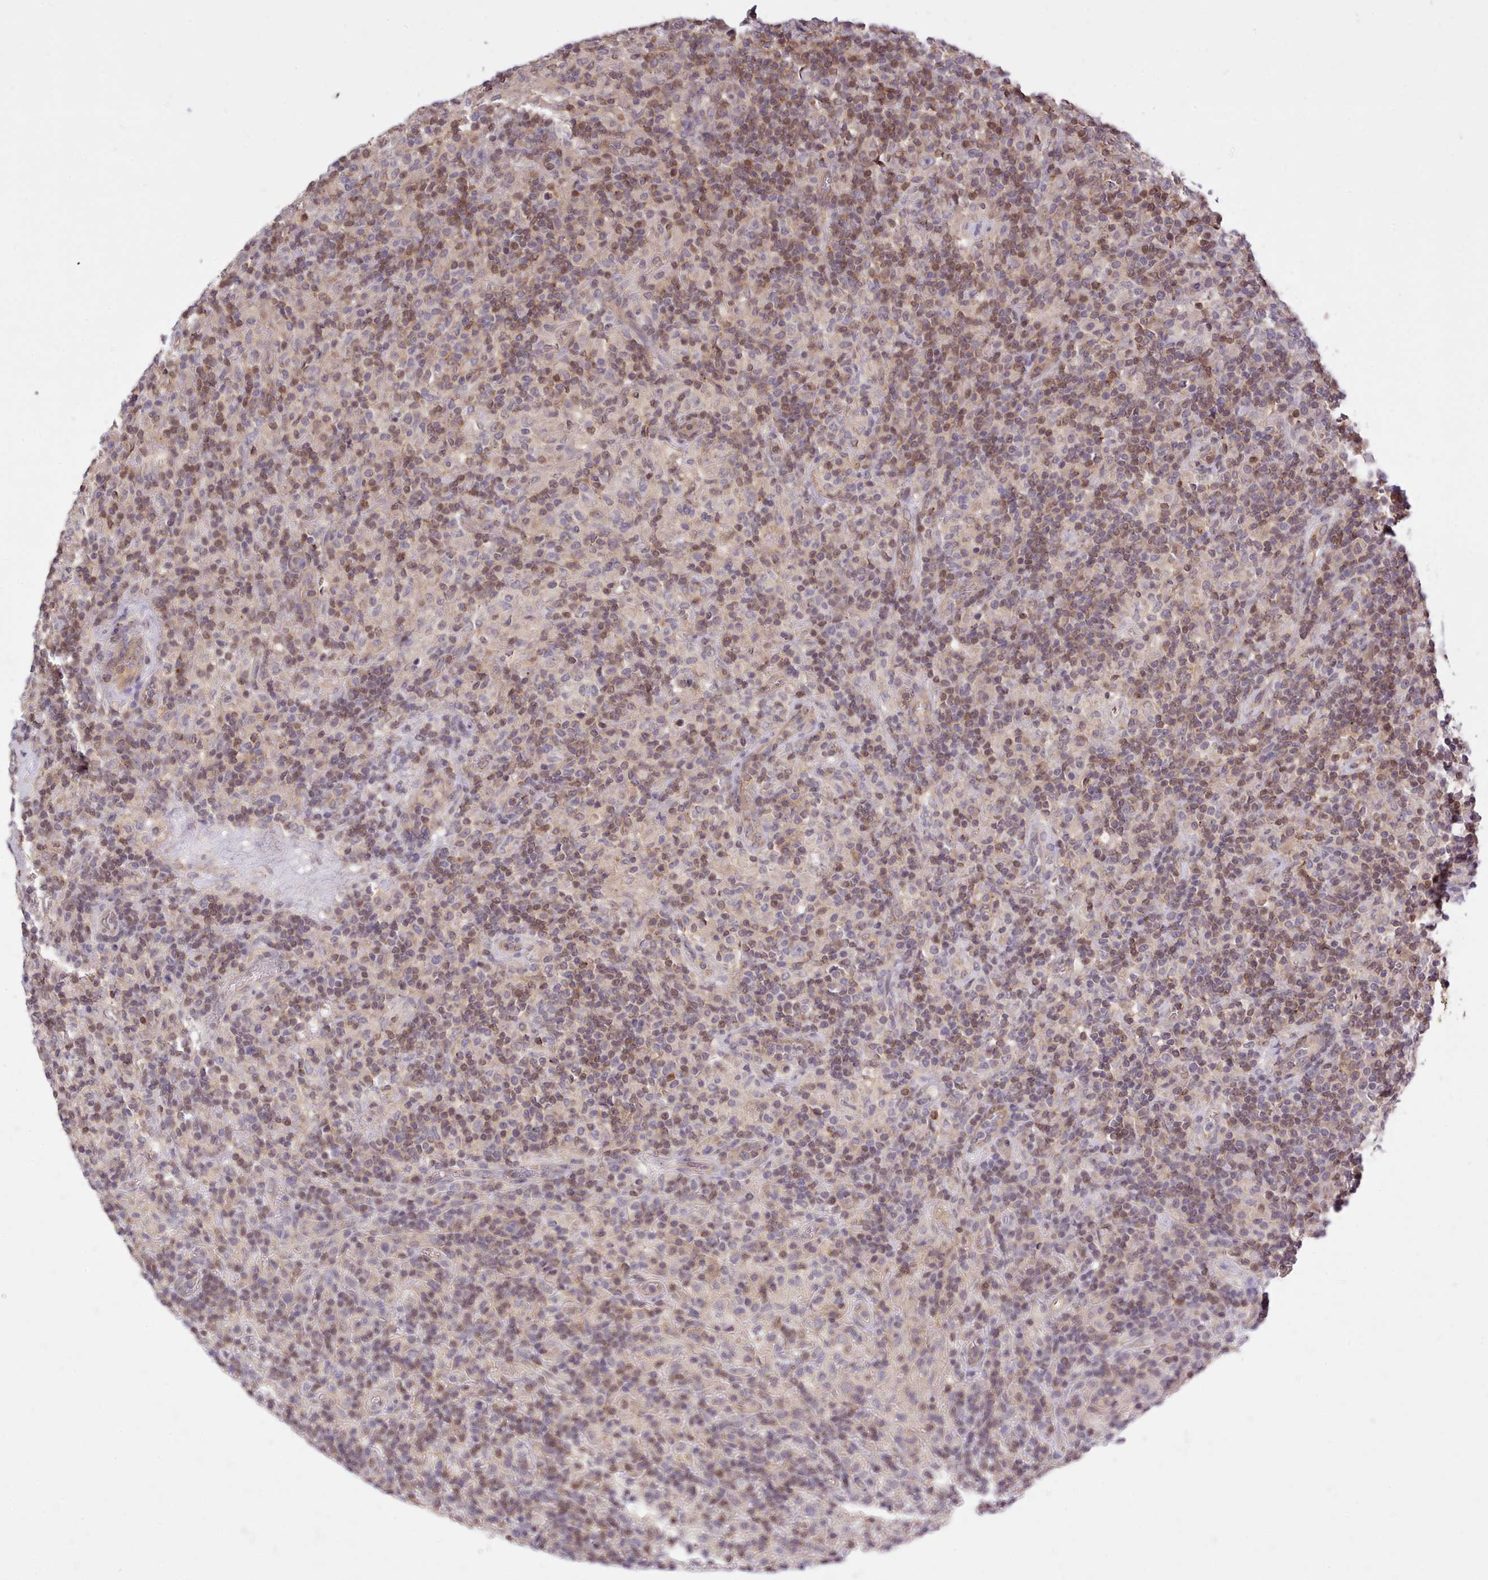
{"staining": {"intensity": "negative", "quantity": "none", "location": "none"}, "tissue": "lymphoma", "cell_type": "Tumor cells", "image_type": "cancer", "snomed": [{"axis": "morphology", "description": "Hodgkin's disease, NOS"}, {"axis": "topography", "description": "Lymph node"}], "caption": "This is an IHC micrograph of human lymphoma. There is no positivity in tumor cells.", "gene": "ARL17A", "patient": {"sex": "male", "age": 70}}